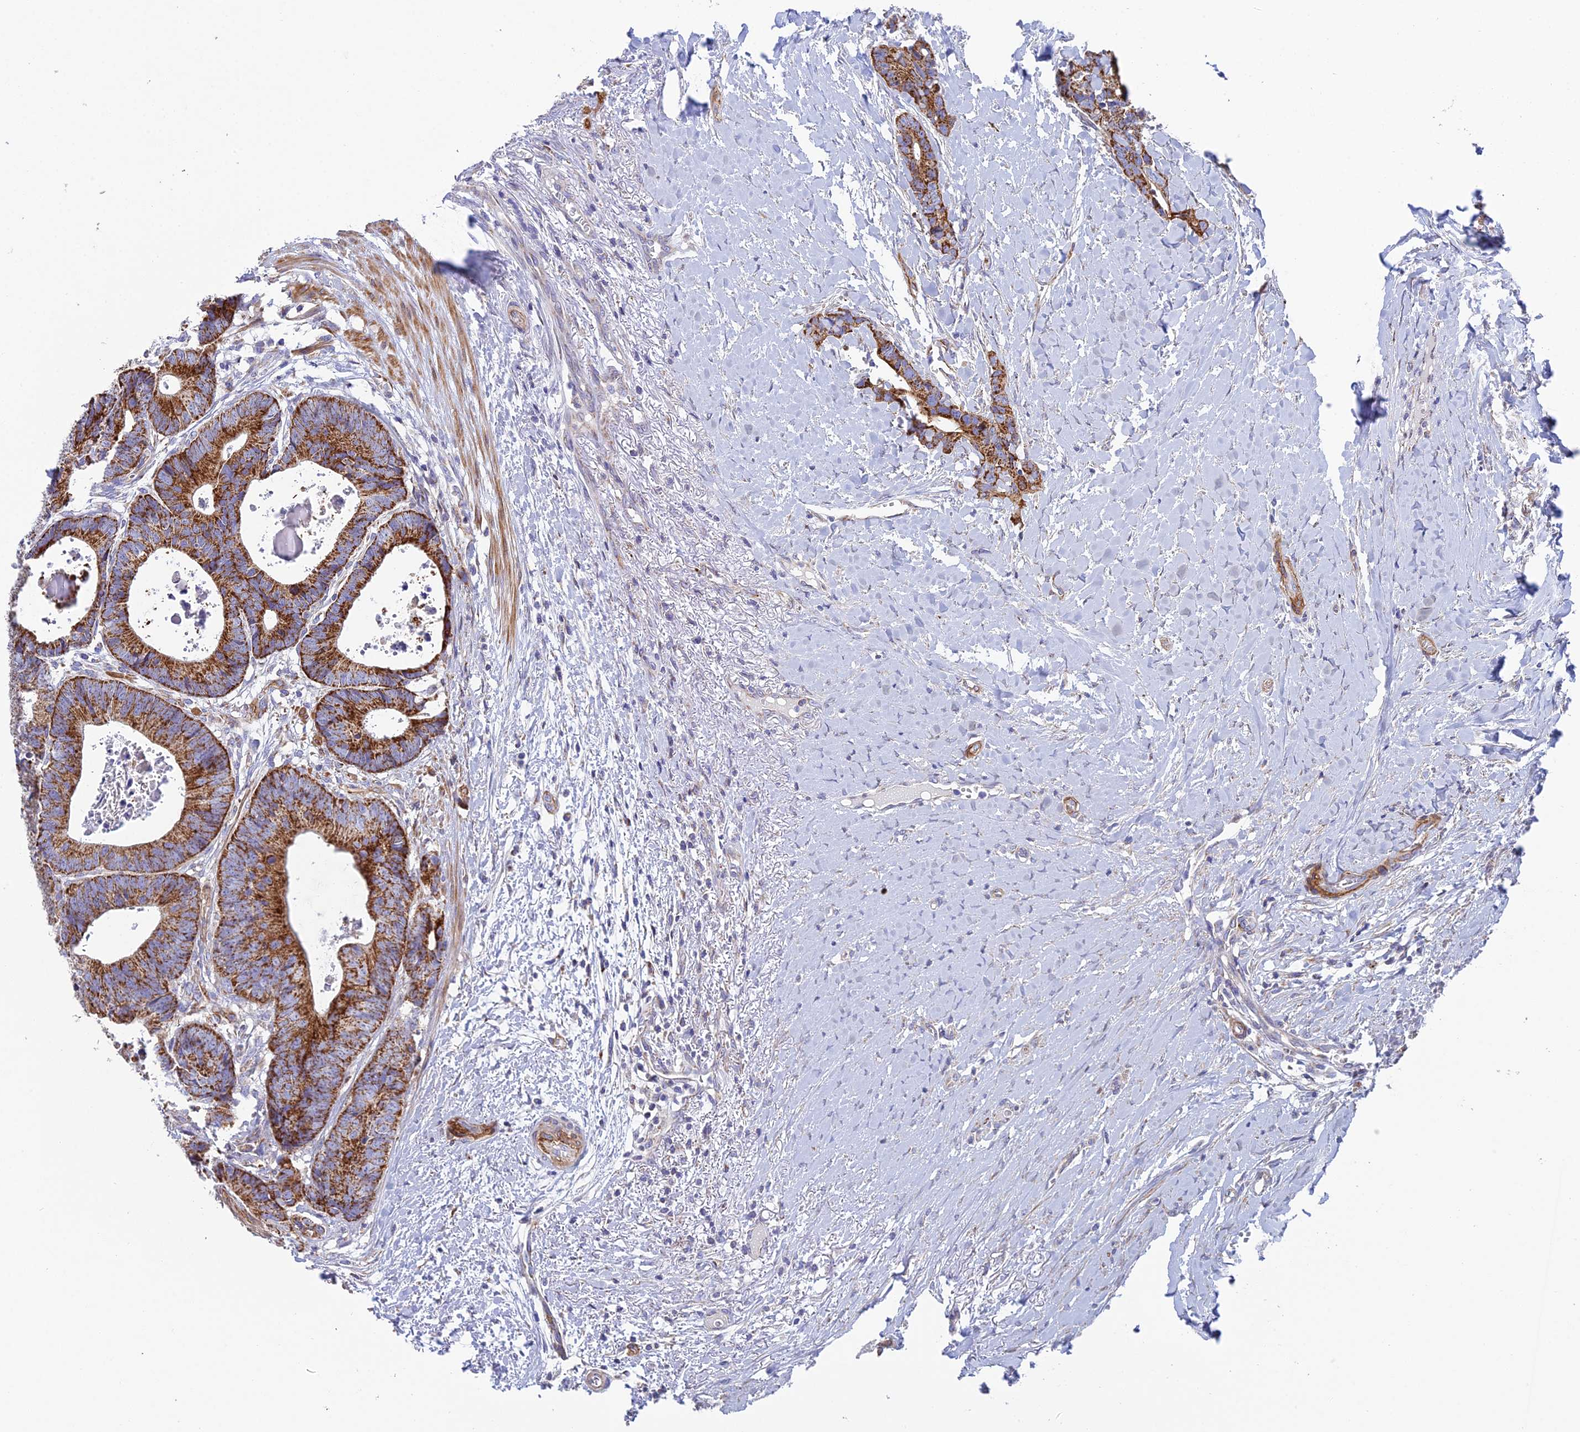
{"staining": {"intensity": "strong", "quantity": ">75%", "location": "cytoplasmic/membranous"}, "tissue": "colorectal cancer", "cell_type": "Tumor cells", "image_type": "cancer", "snomed": [{"axis": "morphology", "description": "Adenocarcinoma, NOS"}, {"axis": "topography", "description": "Colon"}], "caption": "Protein expression analysis of human colorectal cancer reveals strong cytoplasmic/membranous positivity in about >75% of tumor cells.", "gene": "CSPG4", "patient": {"sex": "female", "age": 57}}